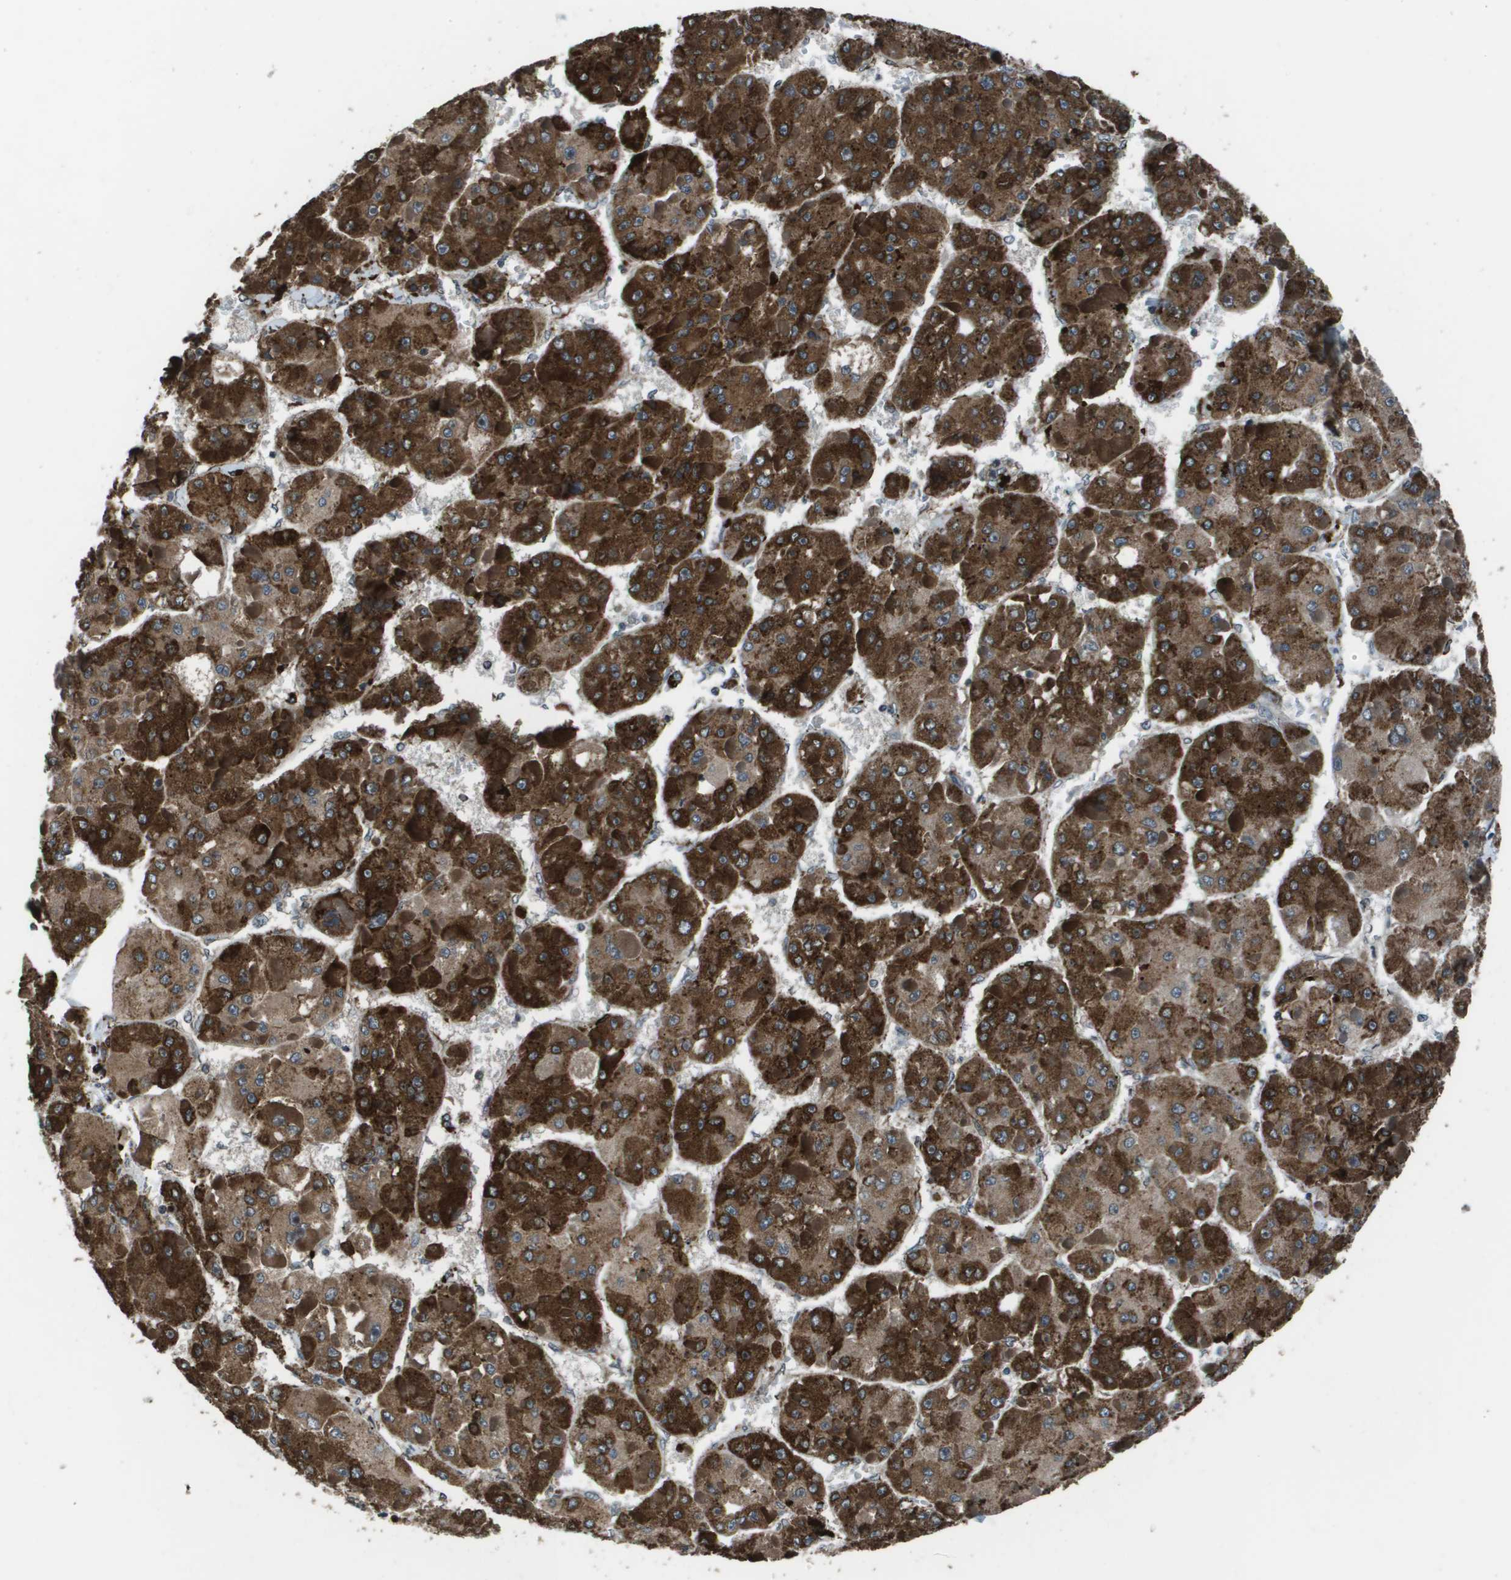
{"staining": {"intensity": "strong", "quantity": ">75%", "location": "cytoplasmic/membranous"}, "tissue": "liver cancer", "cell_type": "Tumor cells", "image_type": "cancer", "snomed": [{"axis": "morphology", "description": "Carcinoma, Hepatocellular, NOS"}, {"axis": "topography", "description": "Liver"}], "caption": "The micrograph reveals staining of hepatocellular carcinoma (liver), revealing strong cytoplasmic/membranous protein expression (brown color) within tumor cells. The protein is stained brown, and the nuclei are stained in blue (DAB IHC with brightfield microscopy, high magnification).", "gene": "GOSR2", "patient": {"sex": "female", "age": 73}}